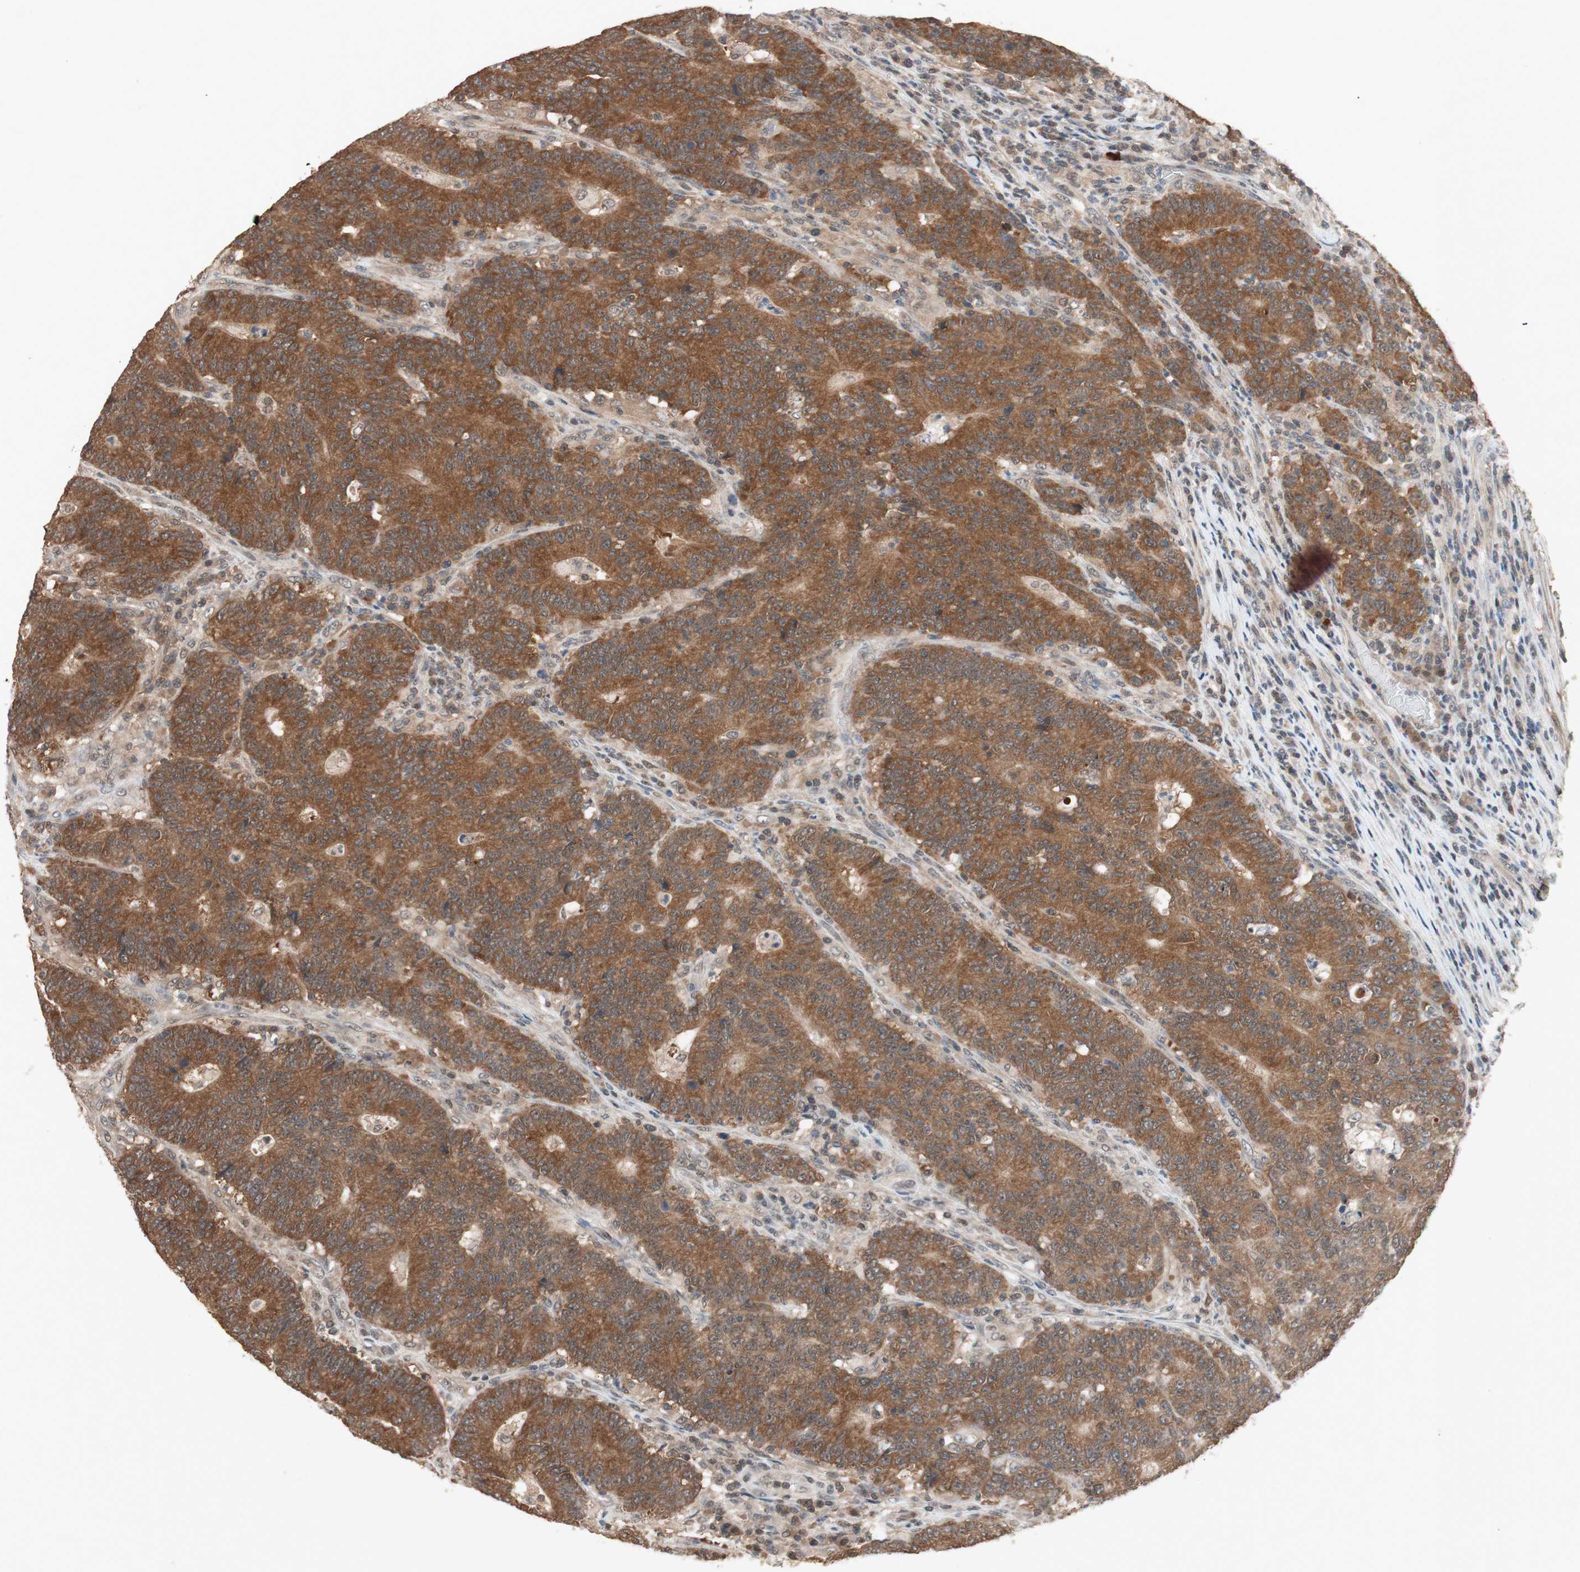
{"staining": {"intensity": "strong", "quantity": ">75%", "location": "cytoplasmic/membranous"}, "tissue": "colorectal cancer", "cell_type": "Tumor cells", "image_type": "cancer", "snomed": [{"axis": "morphology", "description": "Normal tissue, NOS"}, {"axis": "morphology", "description": "Adenocarcinoma, NOS"}, {"axis": "topography", "description": "Colon"}], "caption": "Strong cytoplasmic/membranous positivity is appreciated in about >75% of tumor cells in colorectal adenocarcinoma.", "gene": "GART", "patient": {"sex": "female", "age": 75}}